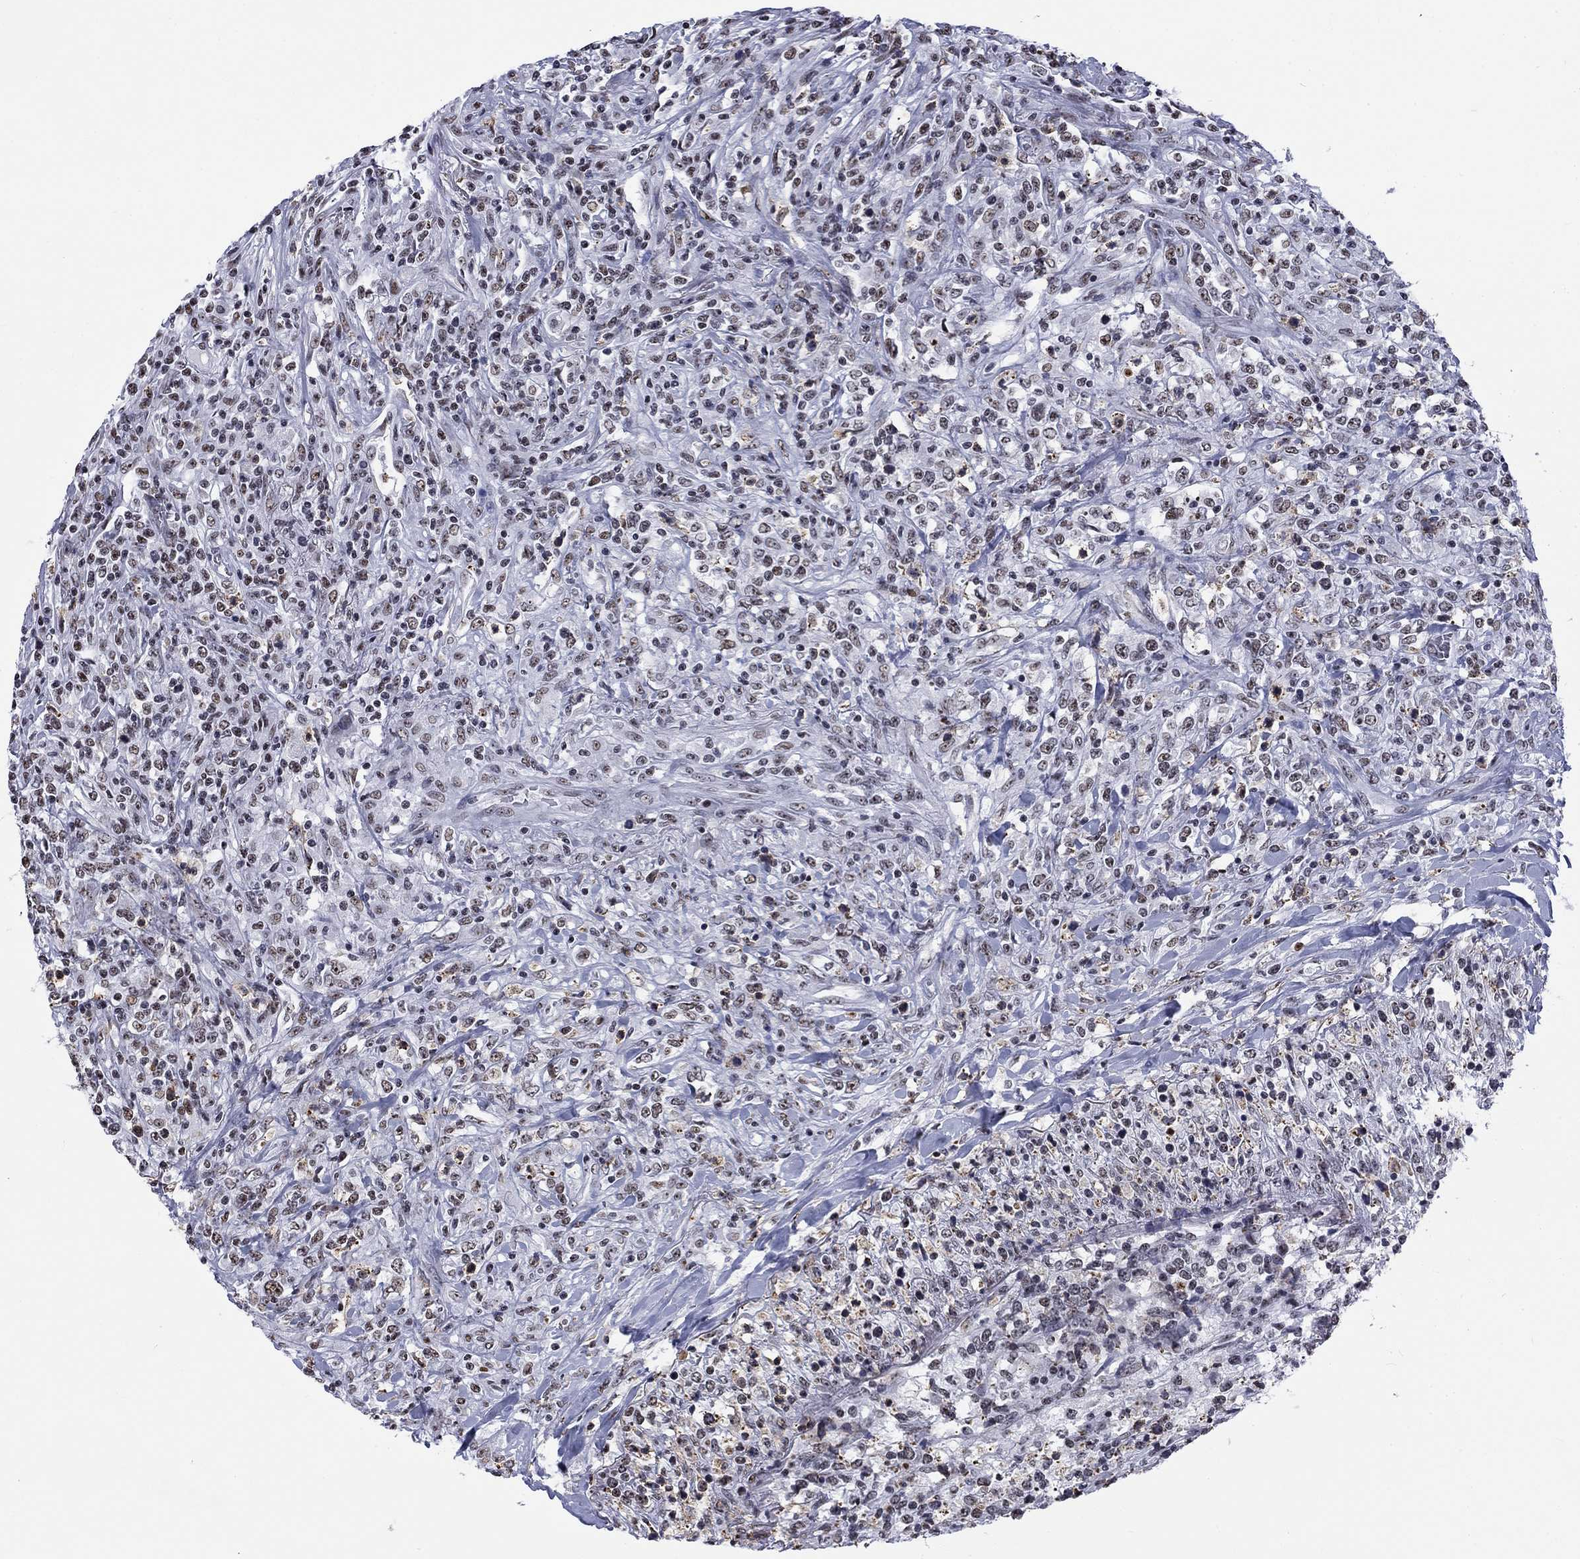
{"staining": {"intensity": "negative", "quantity": "none", "location": "none"}, "tissue": "lymphoma", "cell_type": "Tumor cells", "image_type": "cancer", "snomed": [{"axis": "morphology", "description": "Malignant lymphoma, non-Hodgkin's type, High grade"}, {"axis": "topography", "description": "Lung"}], "caption": "Photomicrograph shows no protein staining in tumor cells of high-grade malignant lymphoma, non-Hodgkin's type tissue.", "gene": "CSRNP3", "patient": {"sex": "male", "age": 79}}